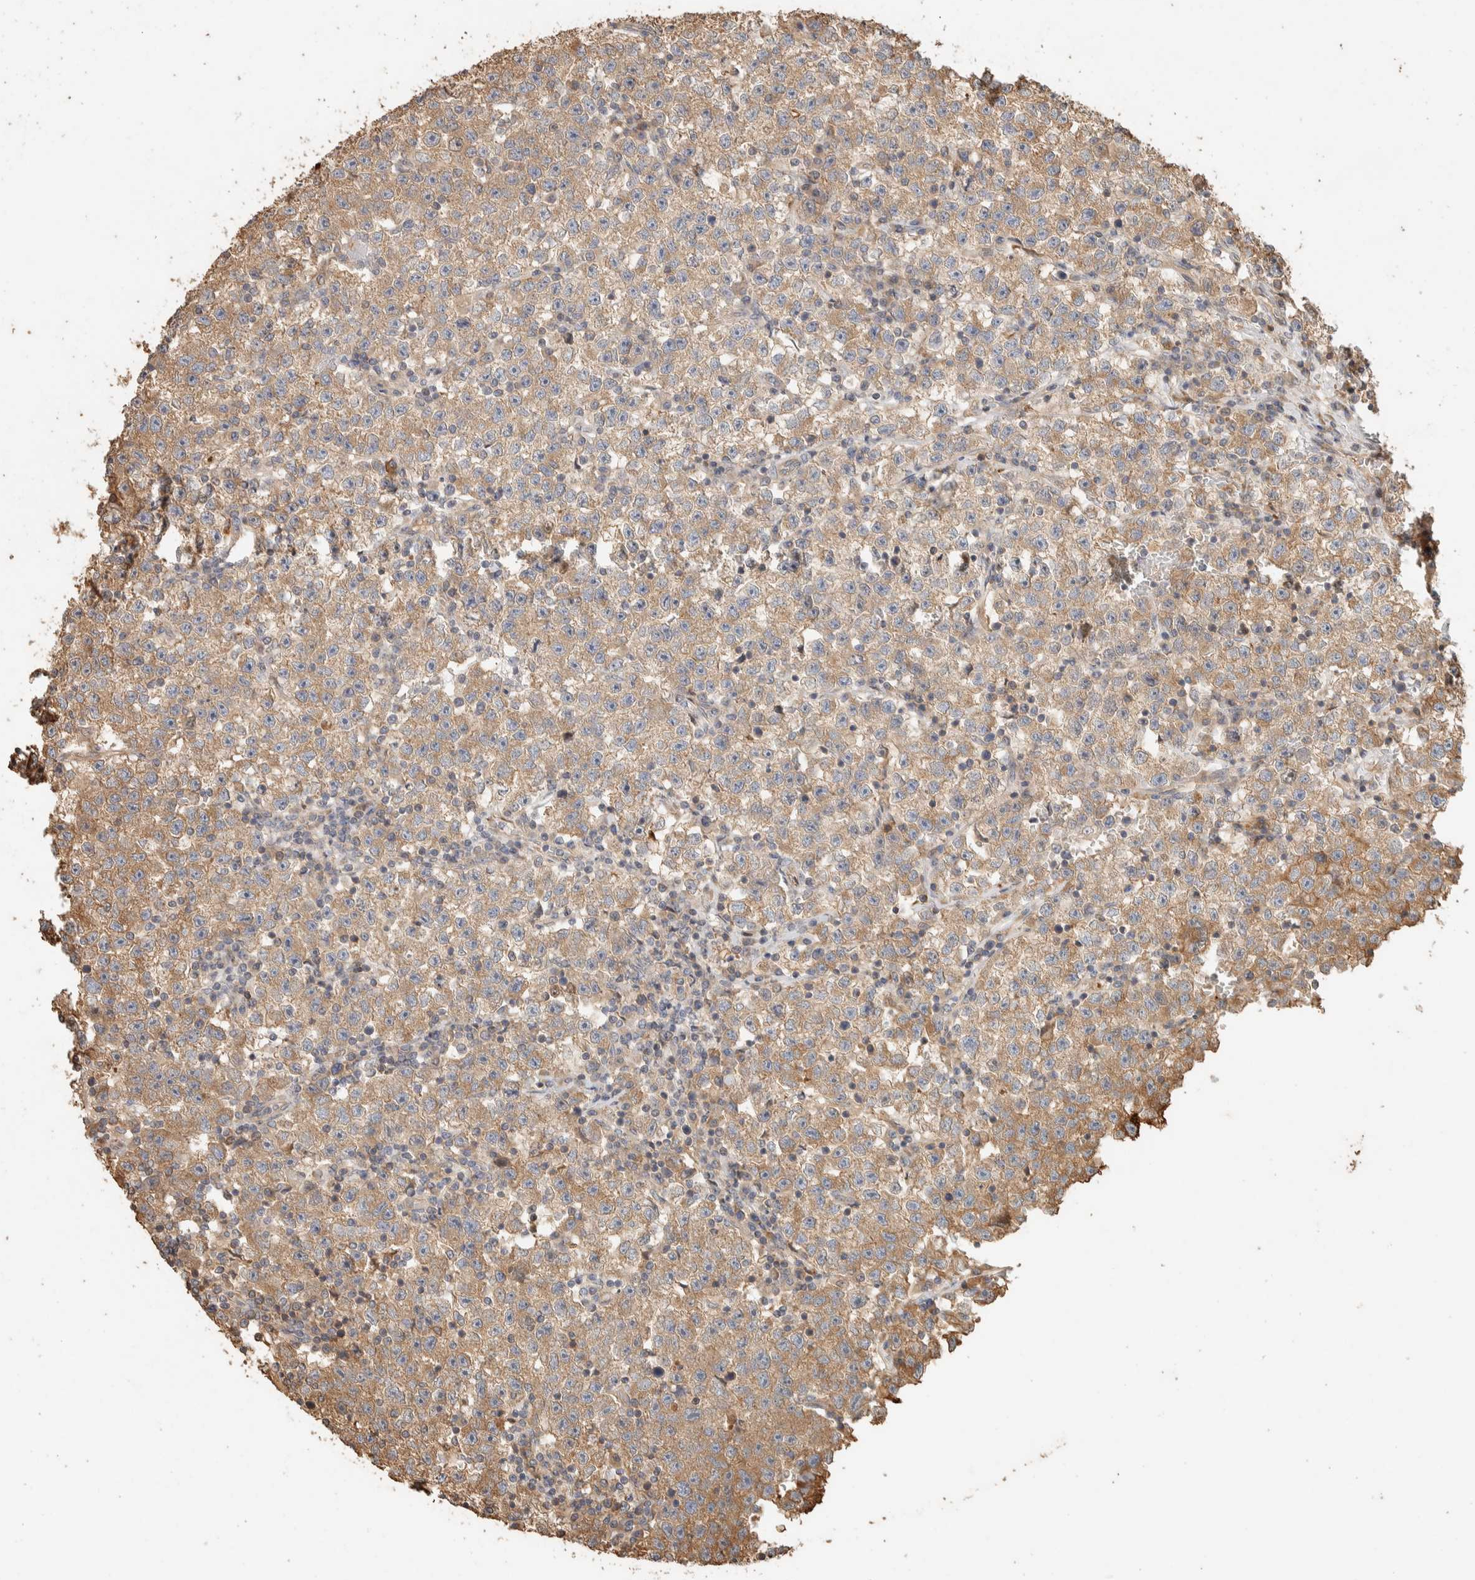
{"staining": {"intensity": "weak", "quantity": ">75%", "location": "cytoplasmic/membranous"}, "tissue": "testis cancer", "cell_type": "Tumor cells", "image_type": "cancer", "snomed": [{"axis": "morphology", "description": "Seminoma, NOS"}, {"axis": "topography", "description": "Testis"}], "caption": "Immunohistochemical staining of testis cancer exhibits weak cytoplasmic/membranous protein staining in approximately >75% of tumor cells. The staining was performed using DAB to visualize the protein expression in brown, while the nuclei were stained in blue with hematoxylin (Magnification: 20x).", "gene": "EXOC7", "patient": {"sex": "male", "age": 22}}